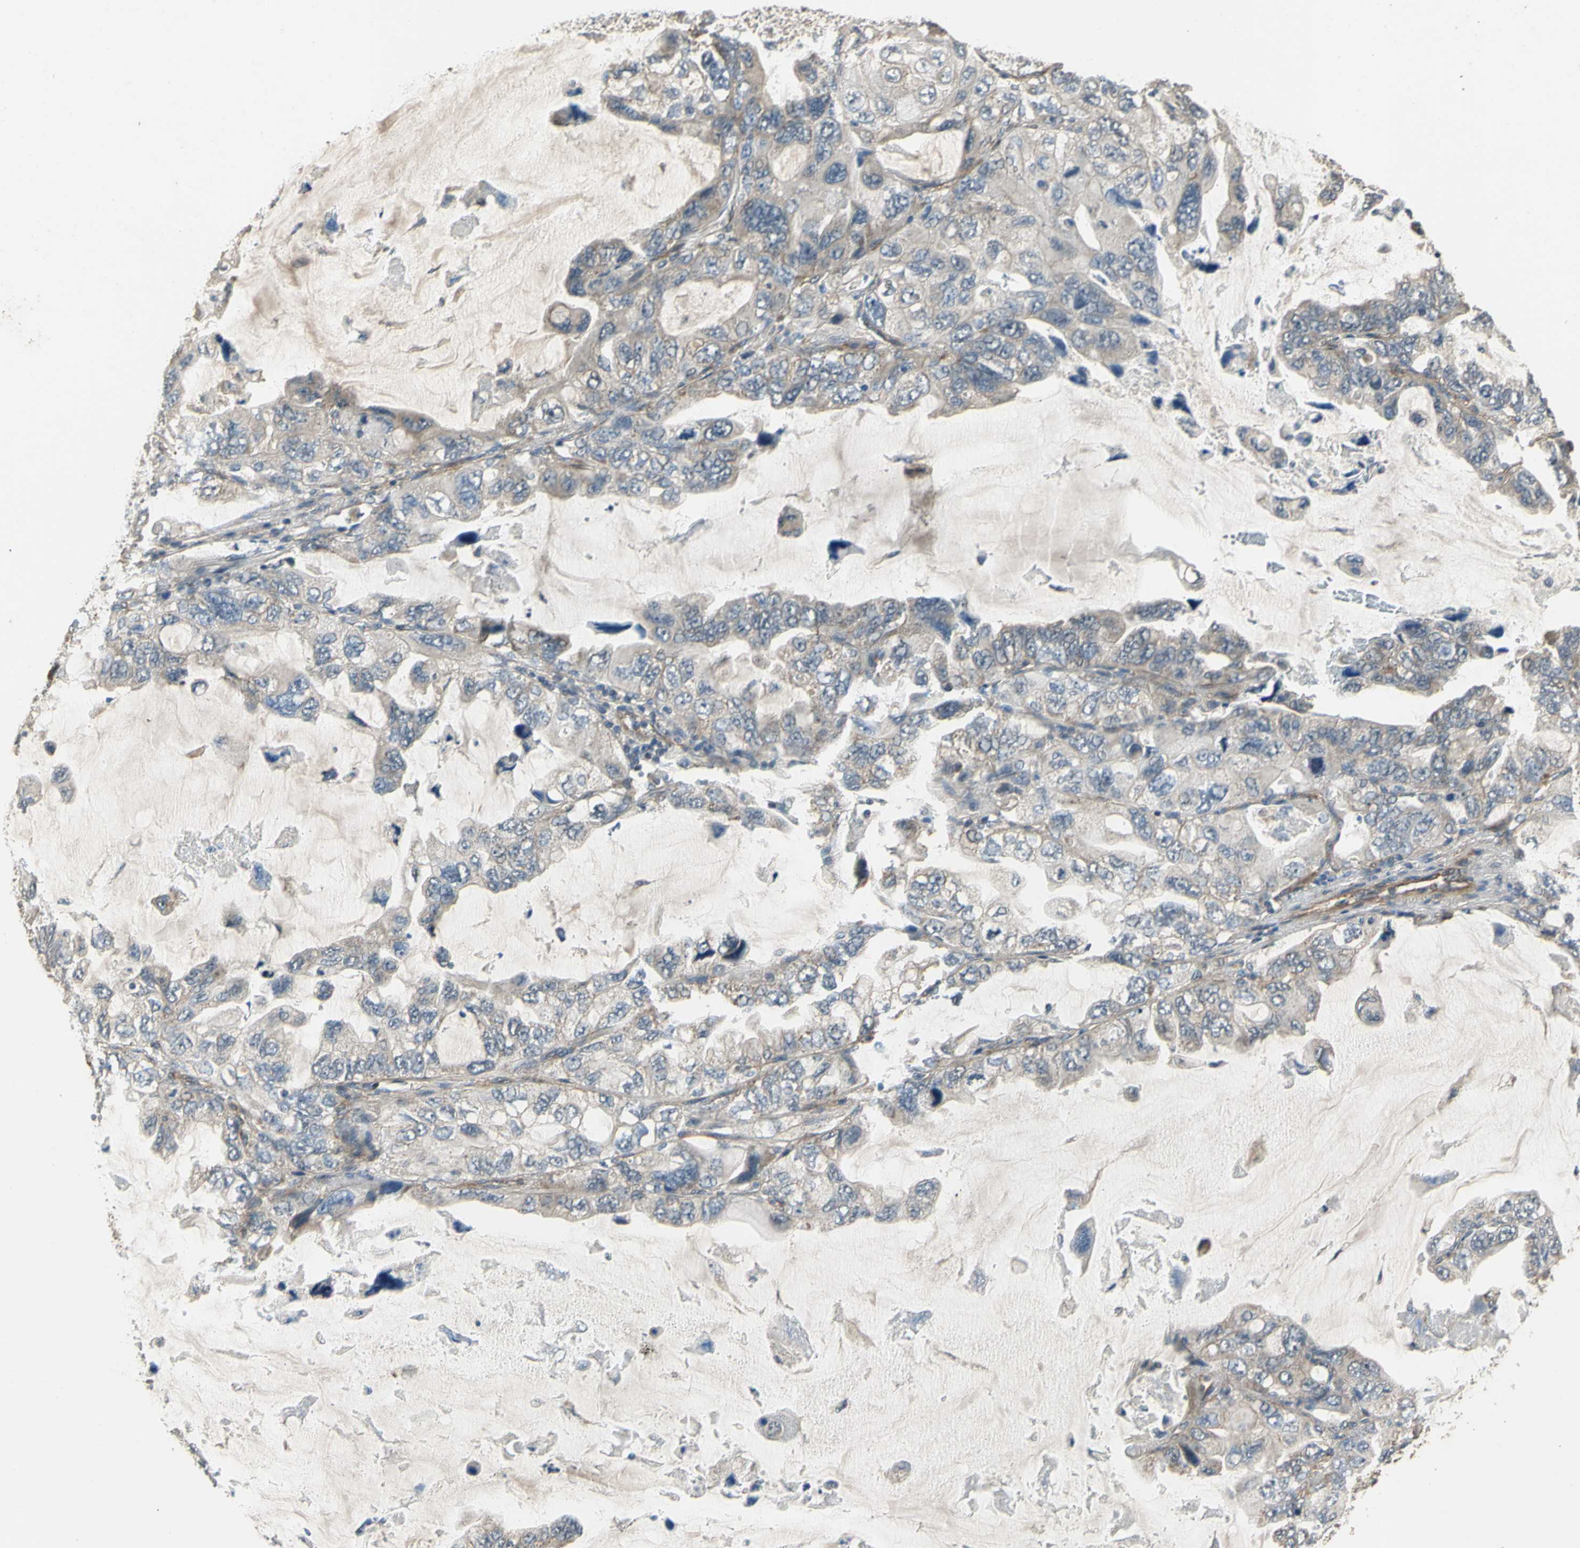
{"staining": {"intensity": "weak", "quantity": "25%-75%", "location": "cytoplasmic/membranous"}, "tissue": "lung cancer", "cell_type": "Tumor cells", "image_type": "cancer", "snomed": [{"axis": "morphology", "description": "Squamous cell carcinoma, NOS"}, {"axis": "topography", "description": "Lung"}], "caption": "IHC (DAB (3,3'-diaminobenzidine)) staining of human squamous cell carcinoma (lung) shows weak cytoplasmic/membranous protein staining in approximately 25%-75% of tumor cells. The staining was performed using DAB (3,3'-diaminobenzidine) to visualize the protein expression in brown, while the nuclei were stained in blue with hematoxylin (Magnification: 20x).", "gene": "EFNB2", "patient": {"sex": "female", "age": 73}}